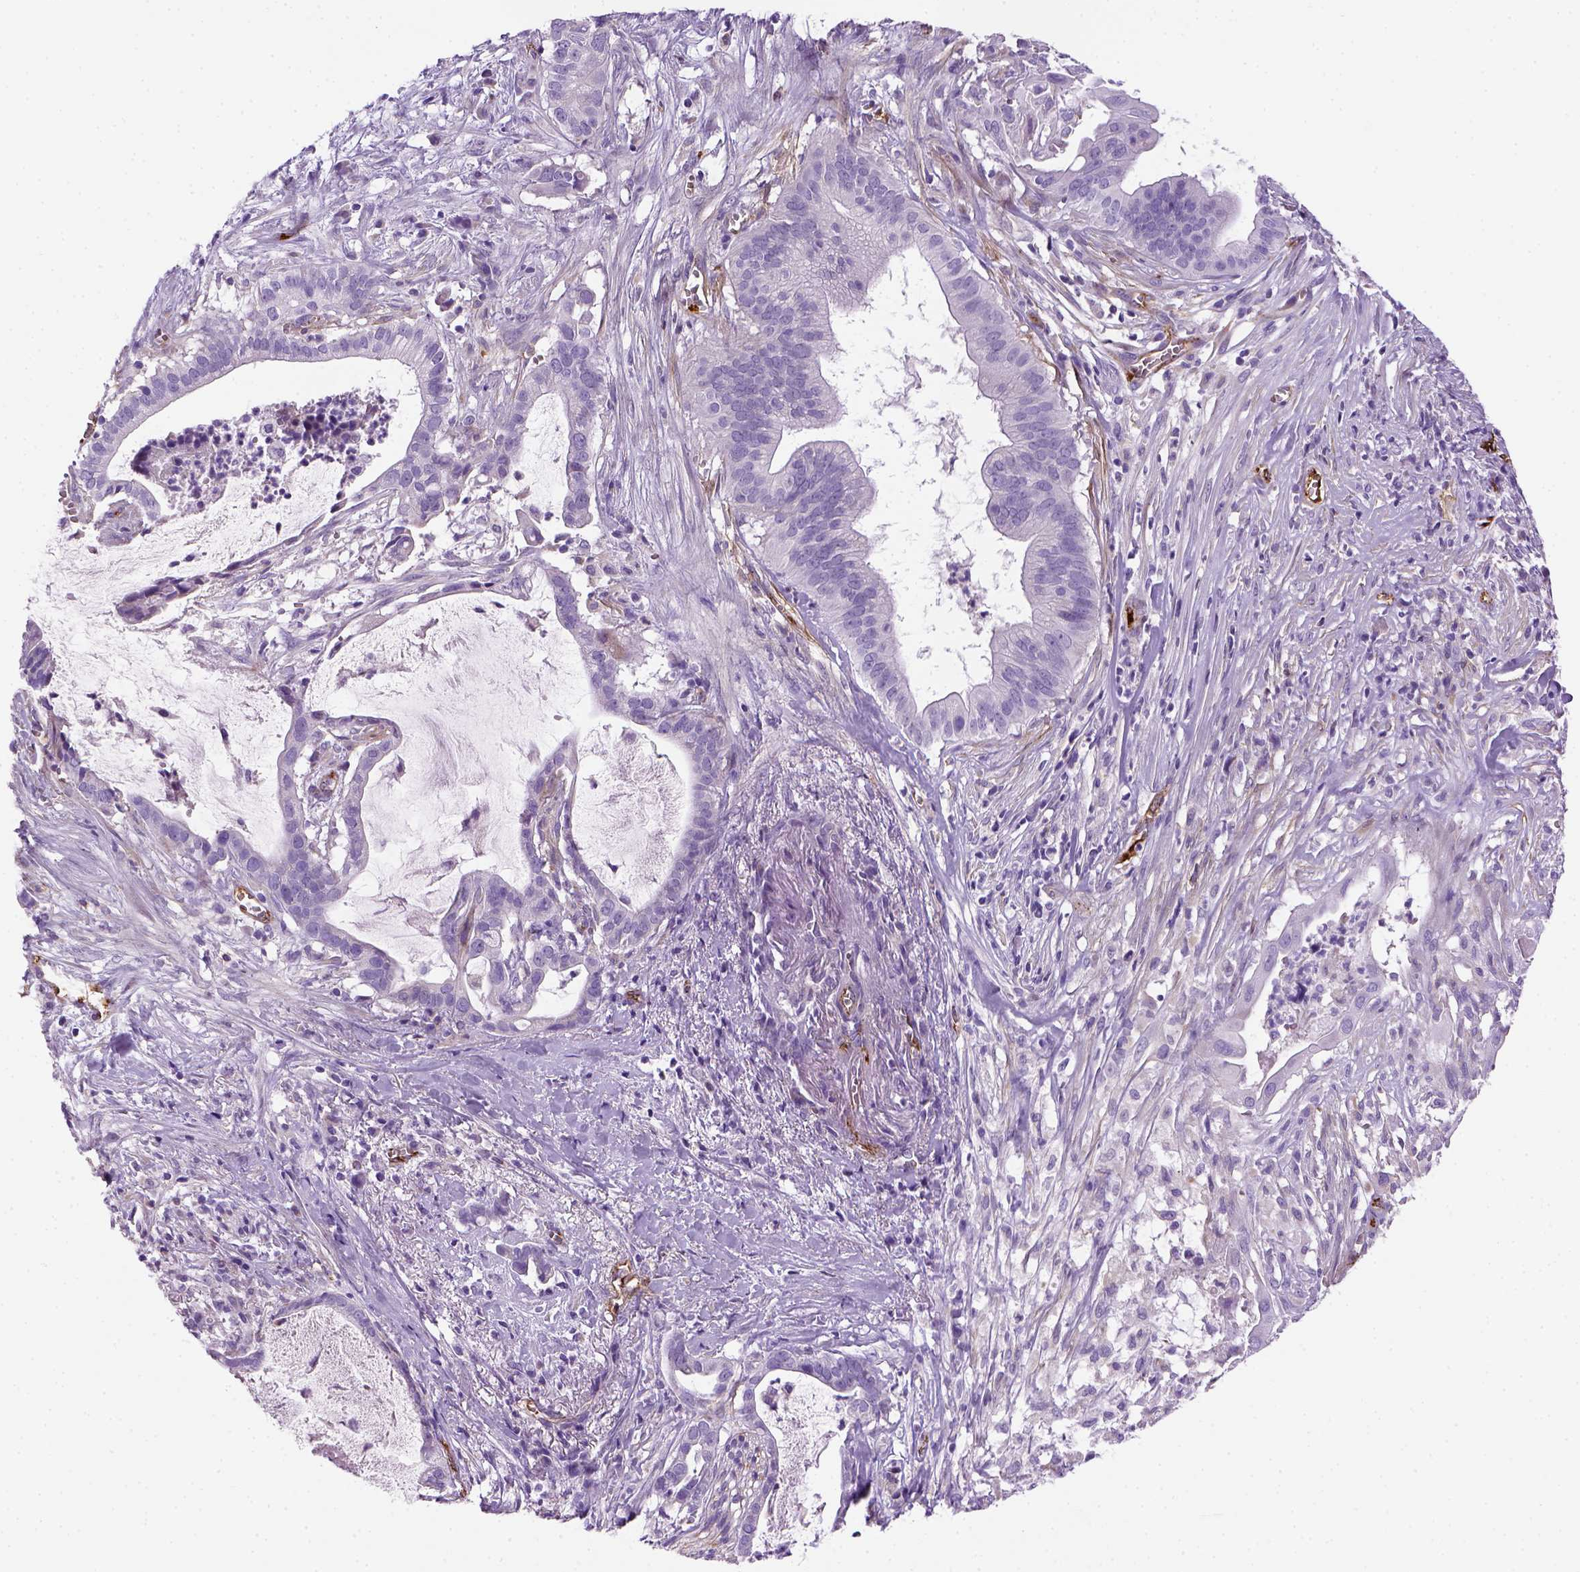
{"staining": {"intensity": "negative", "quantity": "none", "location": "none"}, "tissue": "pancreatic cancer", "cell_type": "Tumor cells", "image_type": "cancer", "snomed": [{"axis": "morphology", "description": "Adenocarcinoma, NOS"}, {"axis": "topography", "description": "Pancreas"}], "caption": "Adenocarcinoma (pancreatic) was stained to show a protein in brown. There is no significant staining in tumor cells. (DAB (3,3'-diaminobenzidine) immunohistochemistry visualized using brightfield microscopy, high magnification).", "gene": "VWF", "patient": {"sex": "male", "age": 61}}